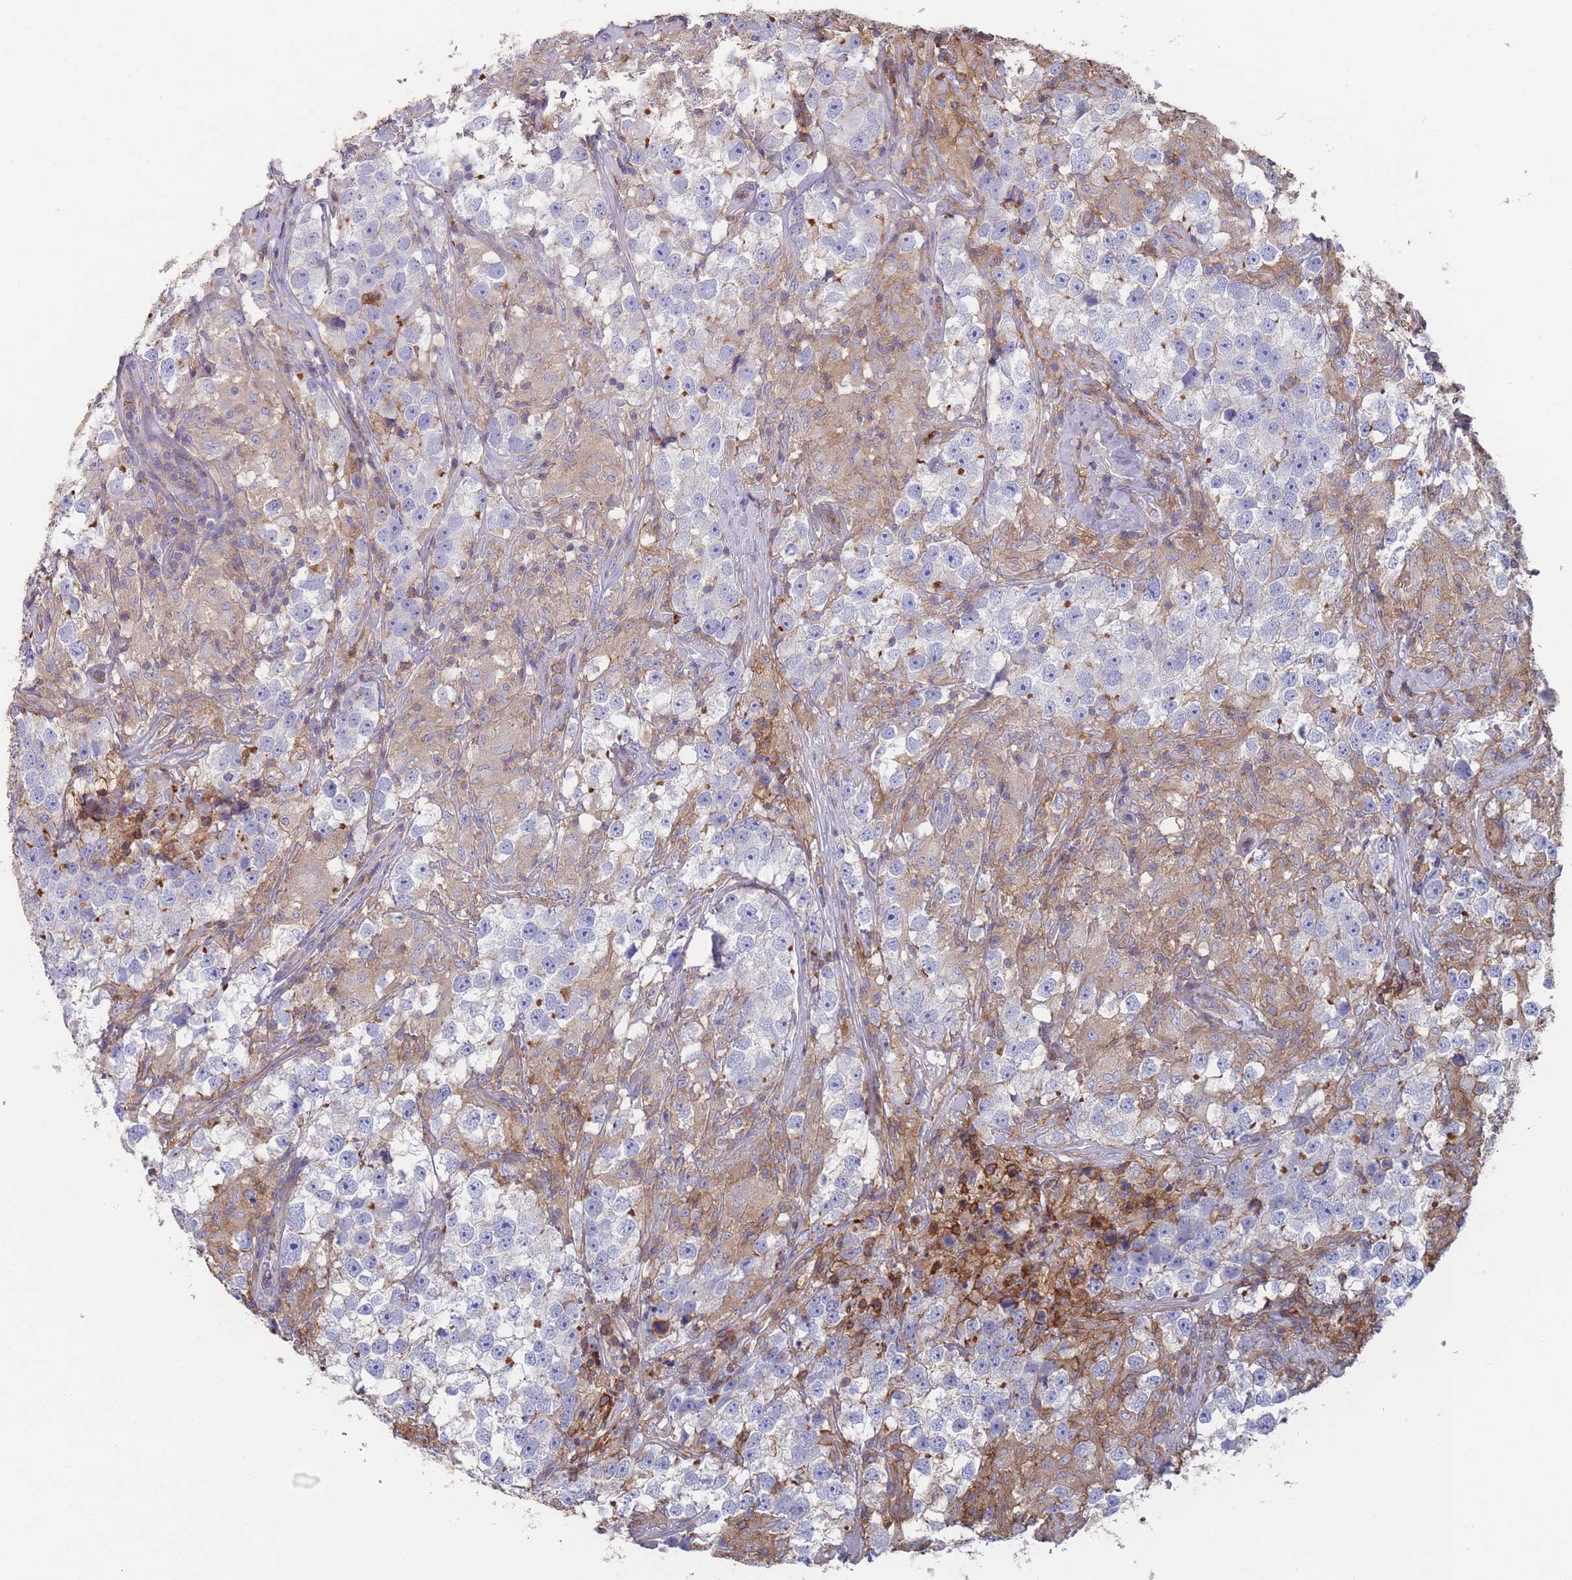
{"staining": {"intensity": "negative", "quantity": "none", "location": "none"}, "tissue": "testis cancer", "cell_type": "Tumor cells", "image_type": "cancer", "snomed": [{"axis": "morphology", "description": "Seminoma, NOS"}, {"axis": "topography", "description": "Testis"}], "caption": "Tumor cells are negative for brown protein staining in seminoma (testis). The staining was performed using DAB (3,3'-diaminobenzidine) to visualize the protein expression in brown, while the nuclei were stained in blue with hematoxylin (Magnification: 20x).", "gene": "SCCPDH", "patient": {"sex": "male", "age": 46}}